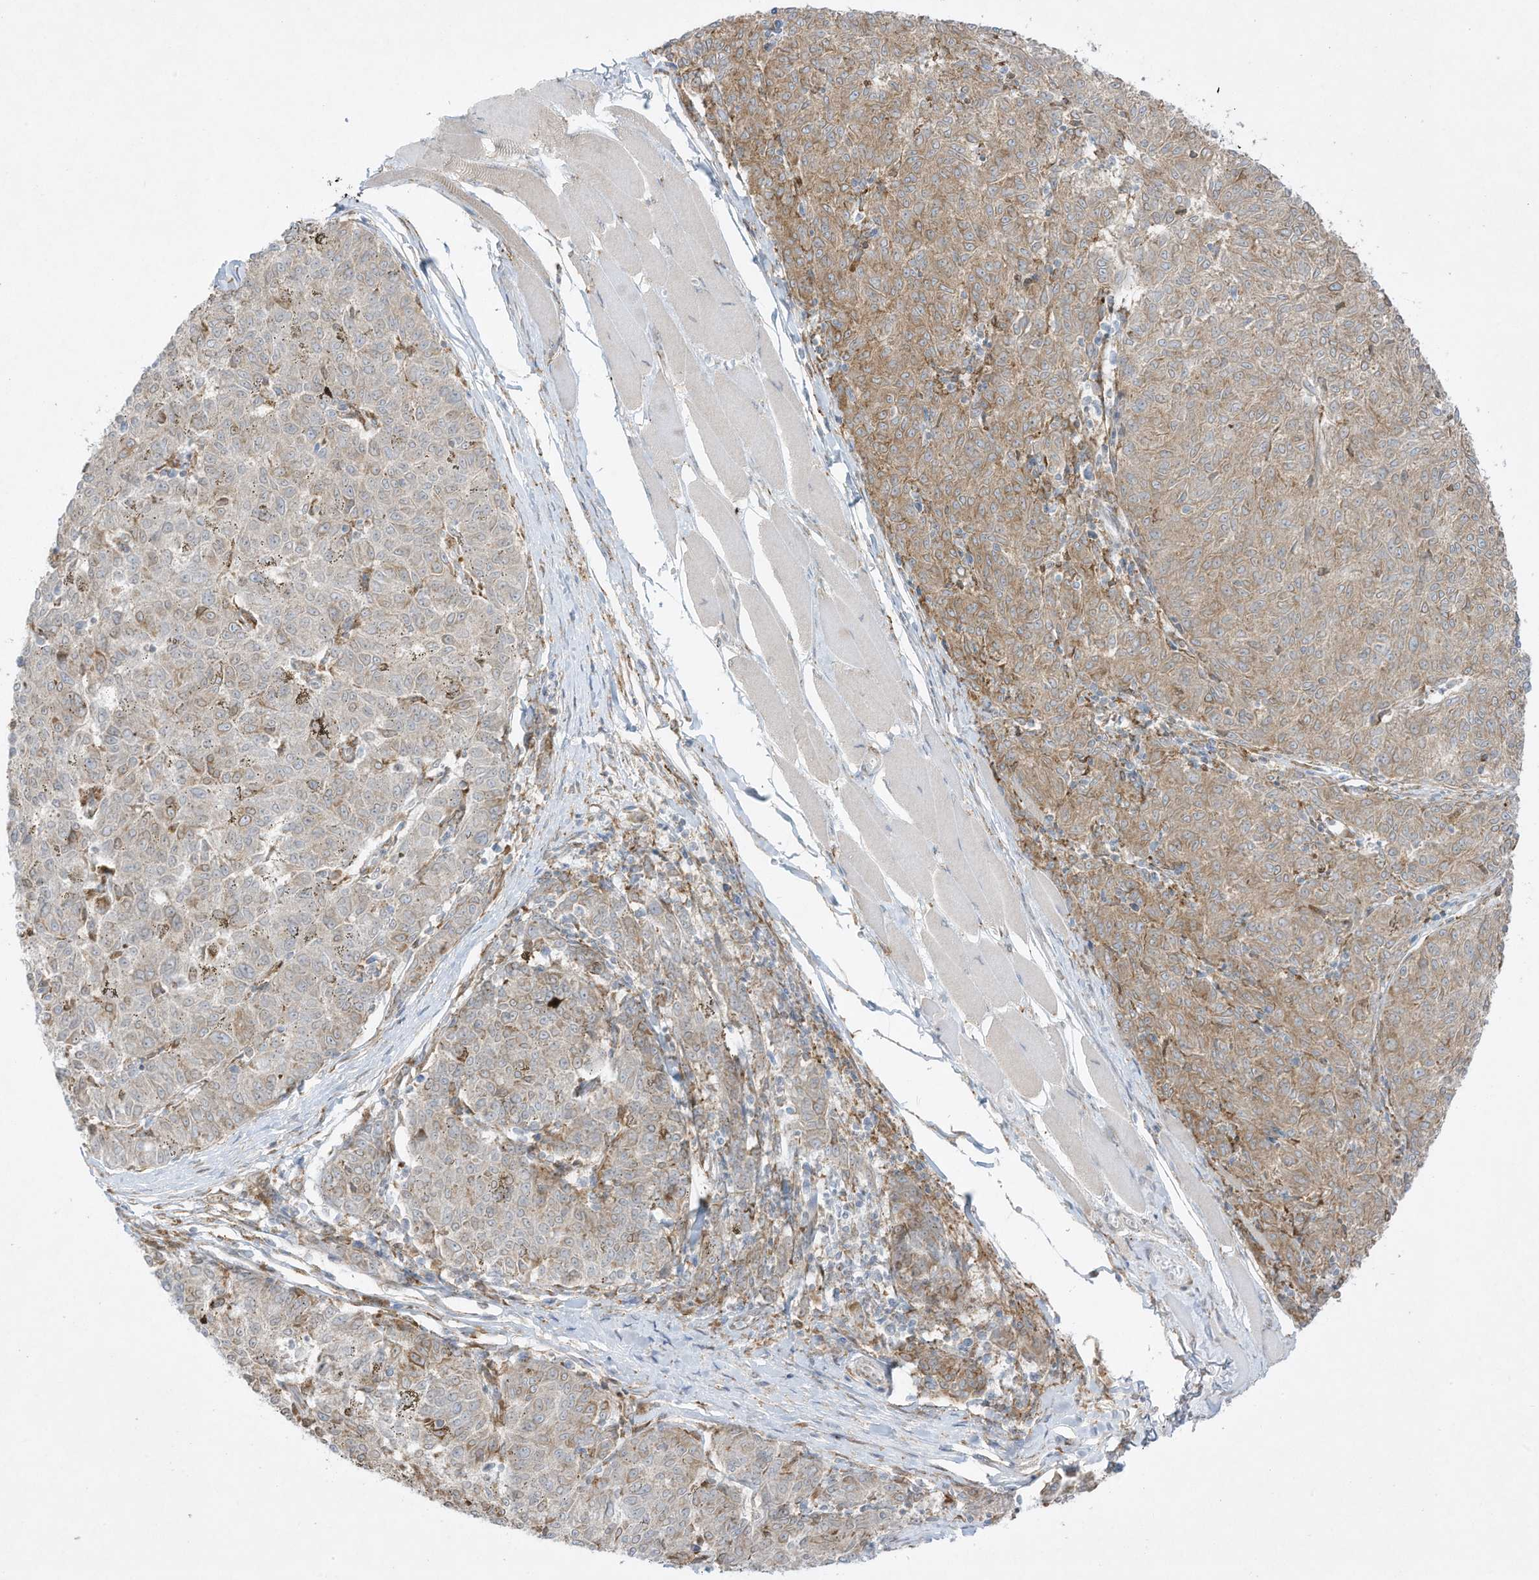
{"staining": {"intensity": "weak", "quantity": "25%-75%", "location": "cytoplasmic/membranous"}, "tissue": "melanoma", "cell_type": "Tumor cells", "image_type": "cancer", "snomed": [{"axis": "morphology", "description": "Malignant melanoma, NOS"}, {"axis": "topography", "description": "Skin"}], "caption": "Immunohistochemistry (IHC) staining of malignant melanoma, which reveals low levels of weak cytoplasmic/membranous expression in approximately 25%-75% of tumor cells indicating weak cytoplasmic/membranous protein staining. The staining was performed using DAB (brown) for protein detection and nuclei were counterstained in hematoxylin (blue).", "gene": "PTK6", "patient": {"sex": "female", "age": 72}}